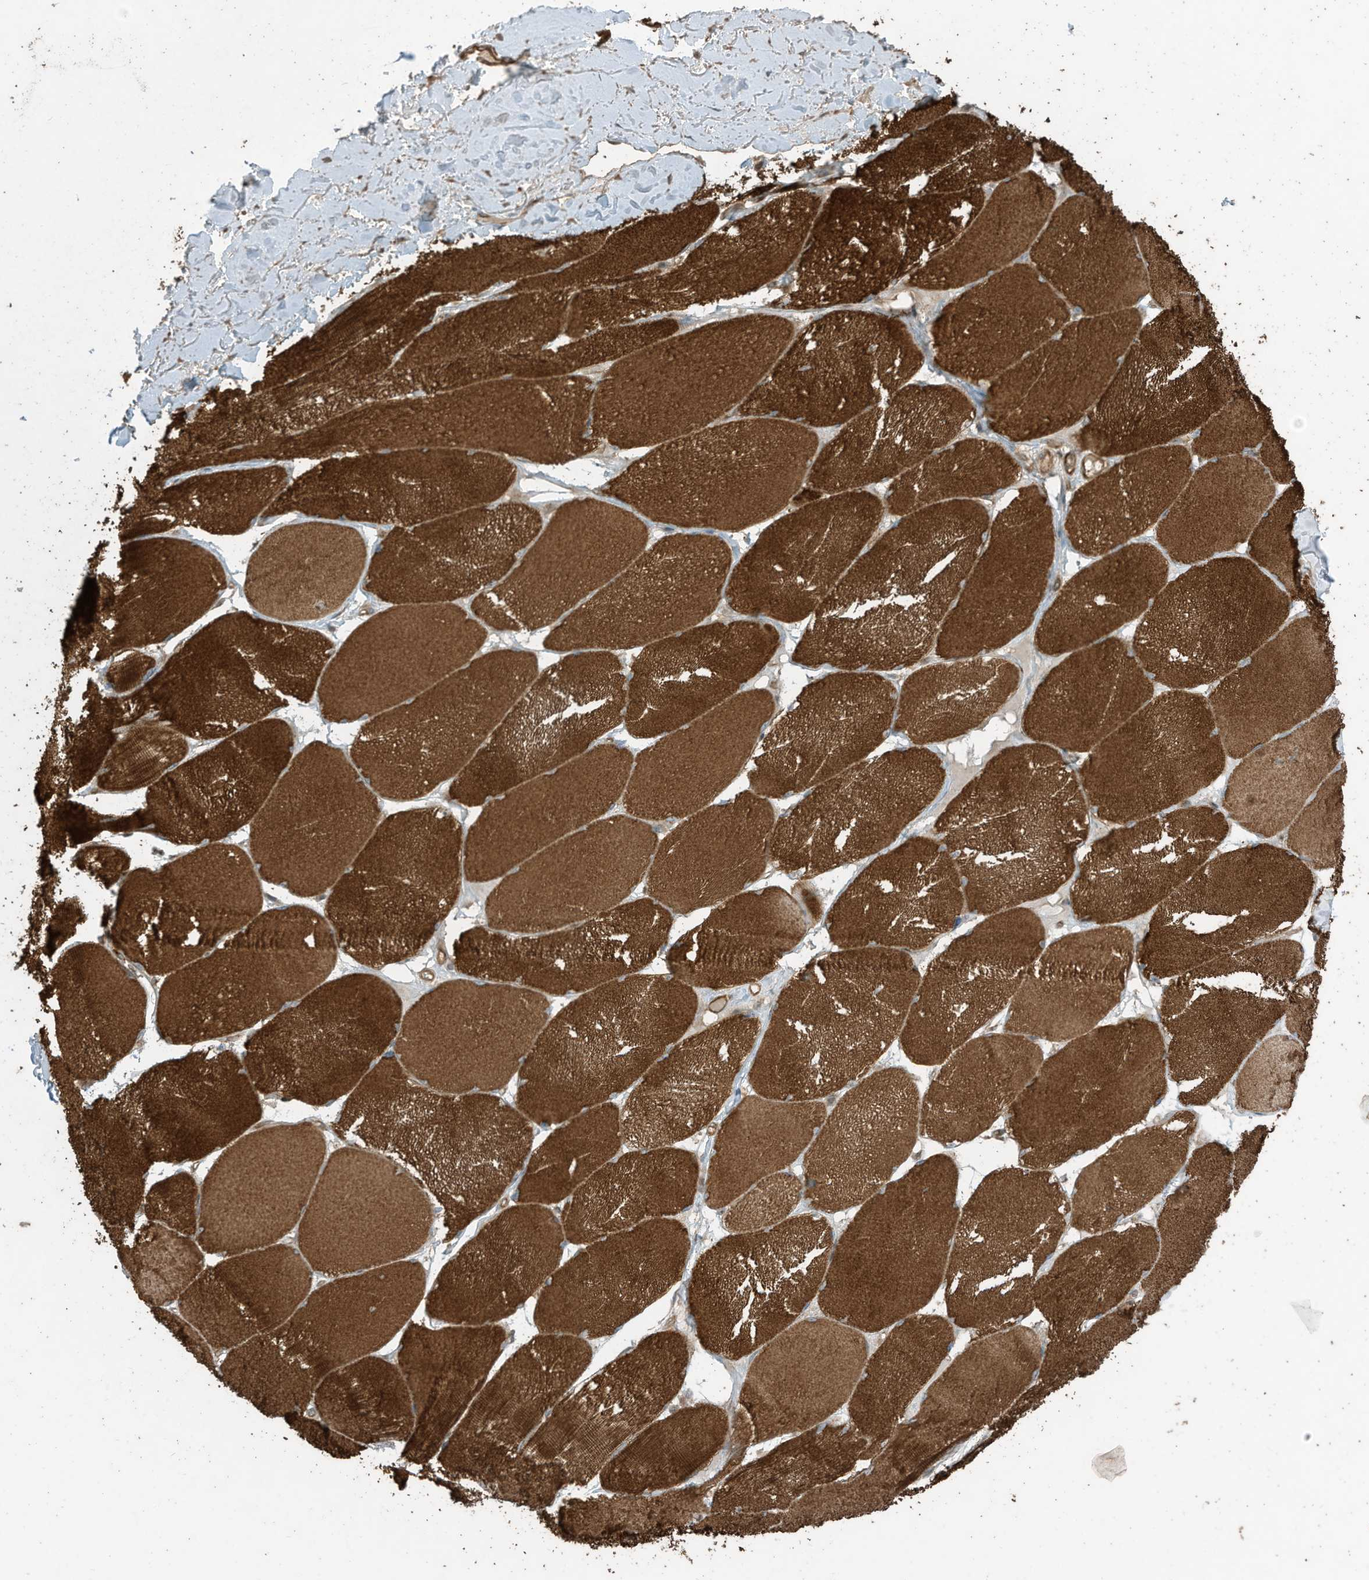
{"staining": {"intensity": "strong", "quantity": ">75%", "location": "cytoplasmic/membranous"}, "tissue": "skeletal muscle", "cell_type": "Myocytes", "image_type": "normal", "snomed": [{"axis": "morphology", "description": "Normal tissue, NOS"}, {"axis": "topography", "description": "Skin"}, {"axis": "topography", "description": "Skeletal muscle"}], "caption": "IHC staining of normal skeletal muscle, which reveals high levels of strong cytoplasmic/membranous expression in approximately >75% of myocytes indicating strong cytoplasmic/membranous protein staining. The staining was performed using DAB (brown) for protein detection and nuclei were counterstained in hematoxylin (blue).", "gene": "ZNF653", "patient": {"sex": "male", "age": 83}}